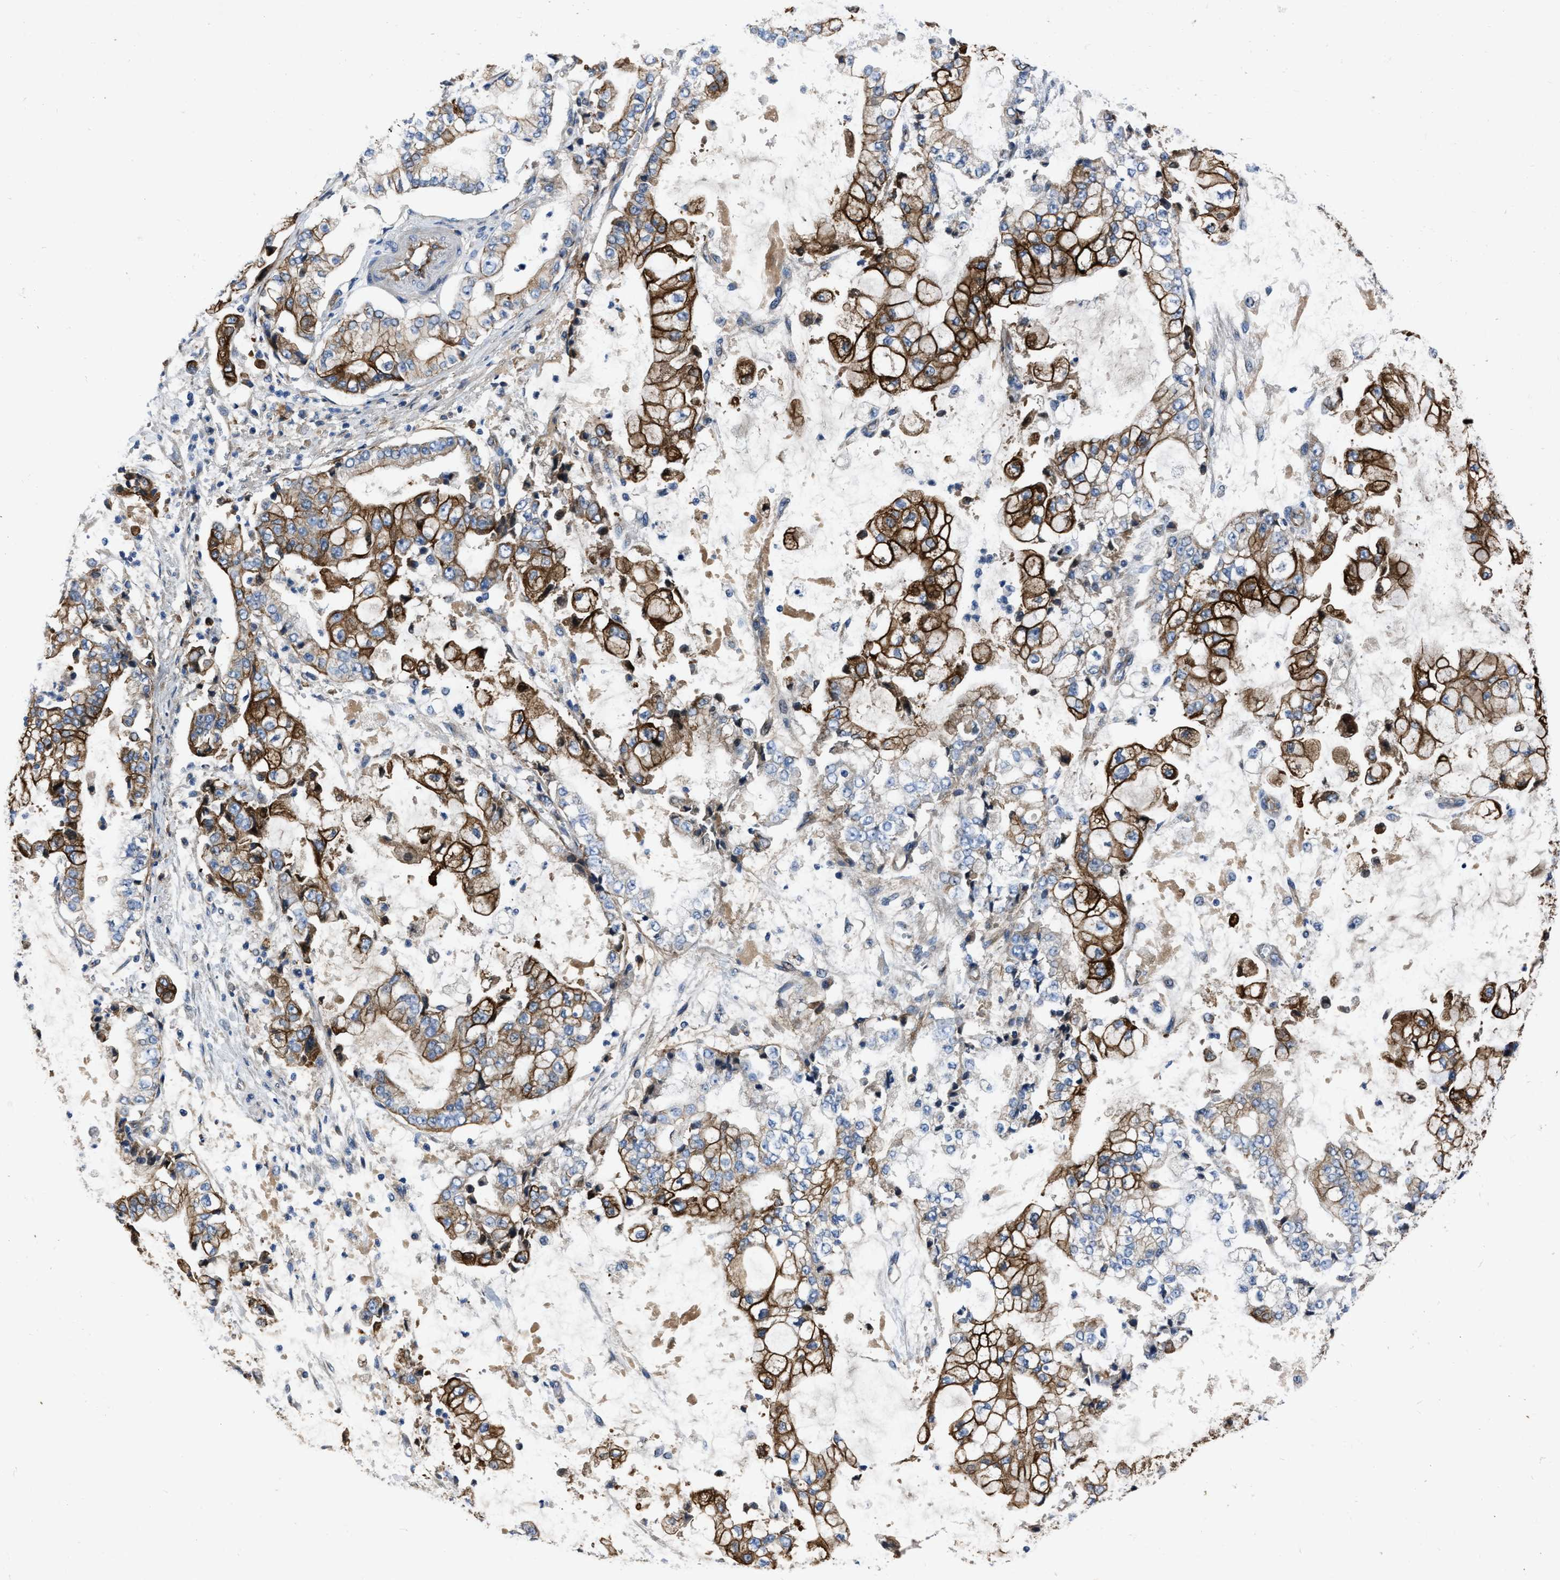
{"staining": {"intensity": "strong", "quantity": "25%-75%", "location": "cytoplasmic/membranous"}, "tissue": "stomach cancer", "cell_type": "Tumor cells", "image_type": "cancer", "snomed": [{"axis": "morphology", "description": "Adenocarcinoma, NOS"}, {"axis": "topography", "description": "Stomach"}], "caption": "Brown immunohistochemical staining in stomach cancer displays strong cytoplasmic/membranous staining in about 25%-75% of tumor cells.", "gene": "ERC1", "patient": {"sex": "male", "age": 76}}